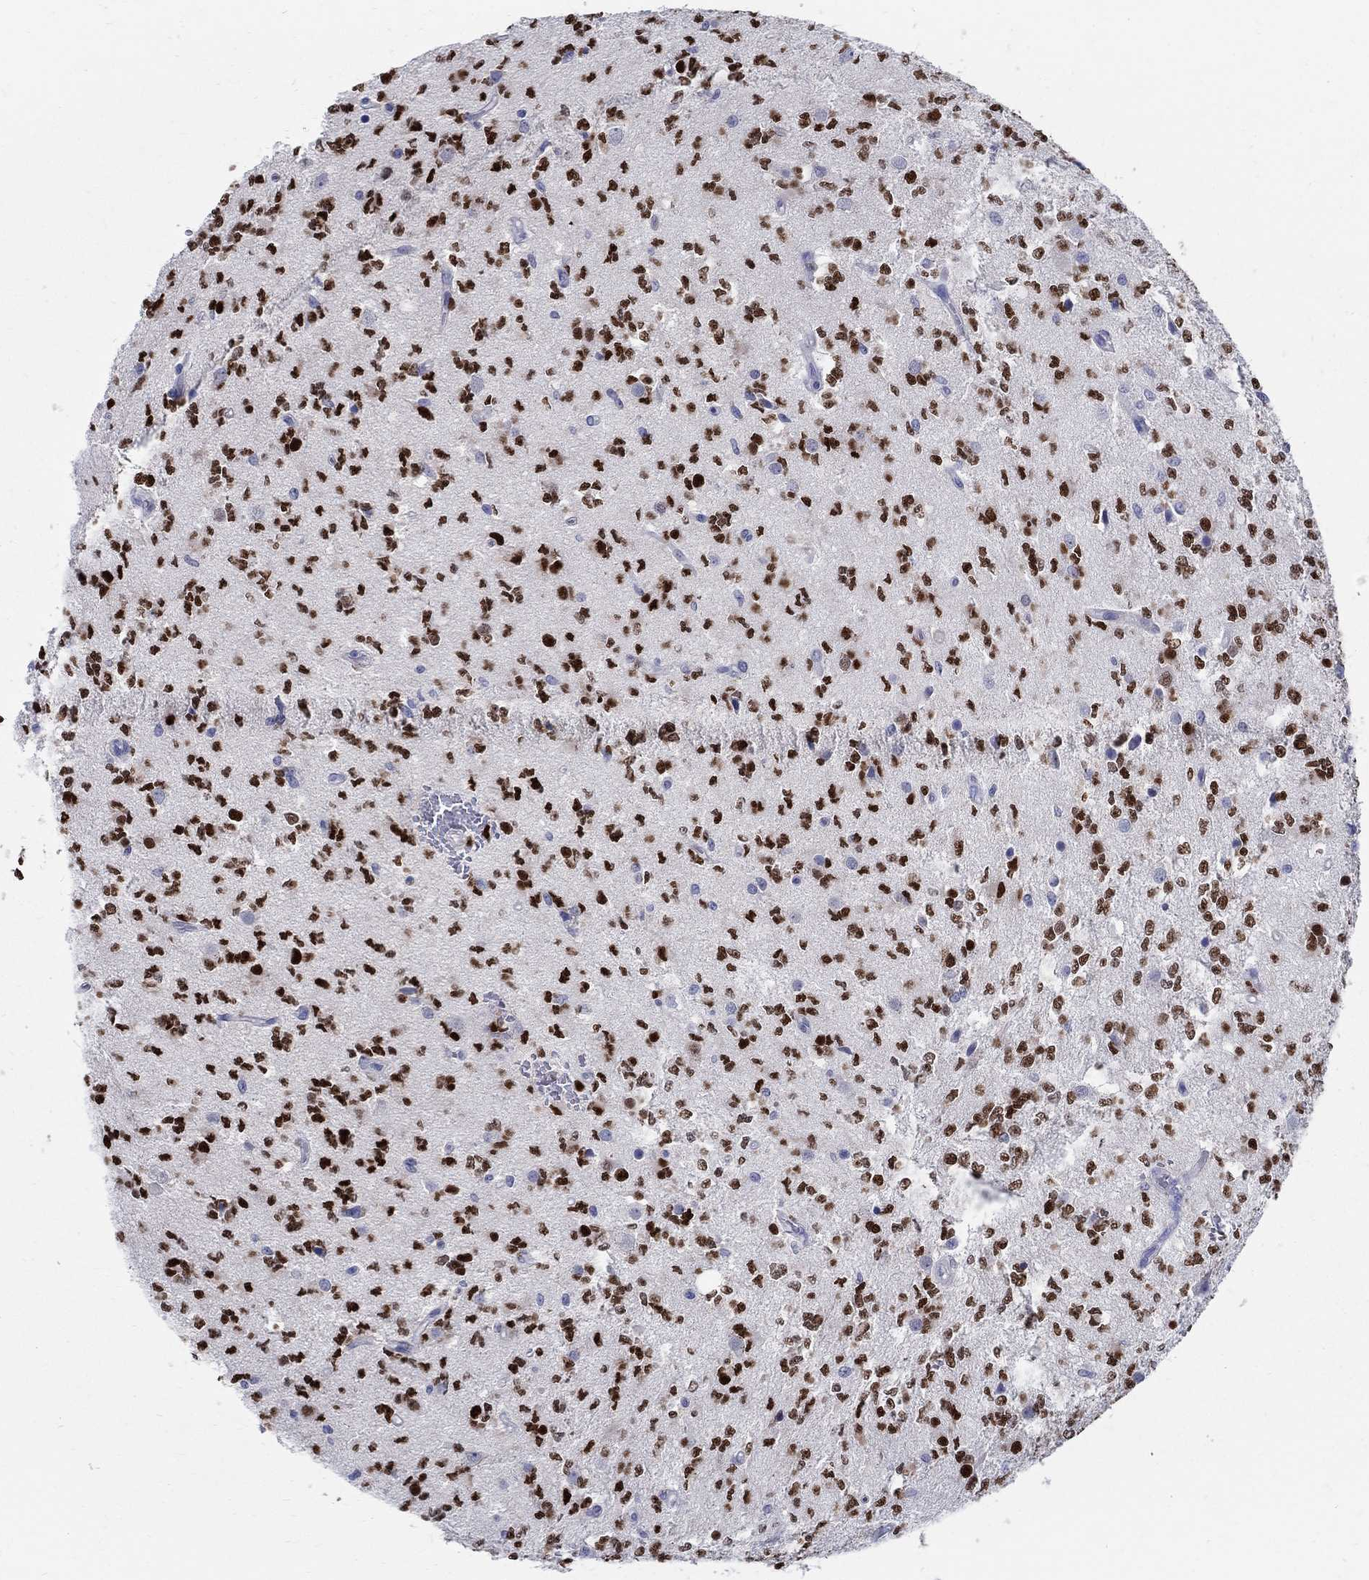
{"staining": {"intensity": "strong", "quantity": ">75%", "location": "nuclear"}, "tissue": "glioma", "cell_type": "Tumor cells", "image_type": "cancer", "snomed": [{"axis": "morphology", "description": "Glioma, malignant, Low grade"}, {"axis": "topography", "description": "Brain"}], "caption": "Immunohistochemical staining of glioma exhibits high levels of strong nuclear positivity in approximately >75% of tumor cells.", "gene": "SOX2", "patient": {"sex": "female", "age": 45}}